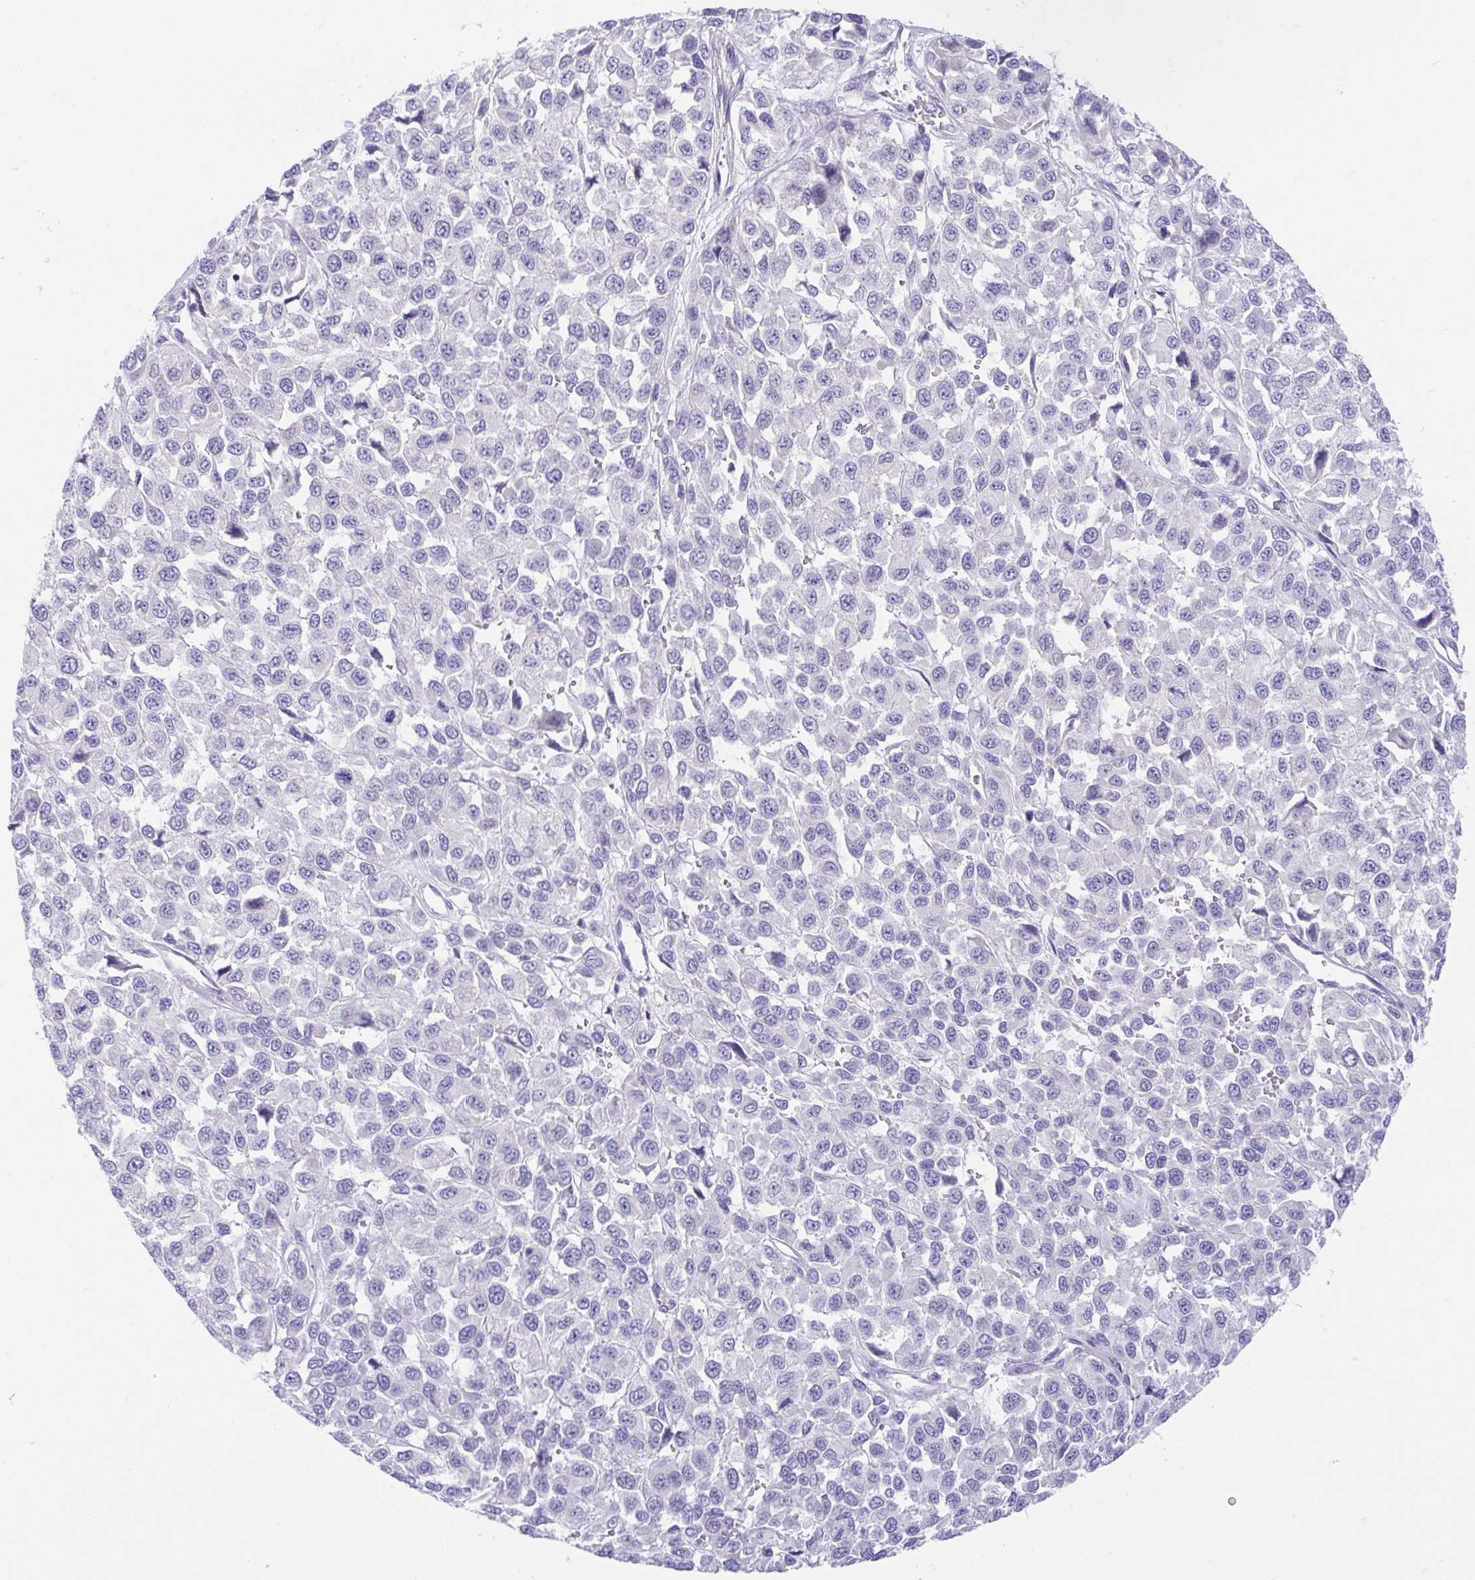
{"staining": {"intensity": "negative", "quantity": "none", "location": "none"}, "tissue": "melanoma", "cell_type": "Tumor cells", "image_type": "cancer", "snomed": [{"axis": "morphology", "description": "Malignant melanoma, NOS"}, {"axis": "topography", "description": "Skin"}], "caption": "Immunohistochemistry image of malignant melanoma stained for a protein (brown), which displays no expression in tumor cells.", "gene": "CCSAP", "patient": {"sex": "male", "age": 62}}